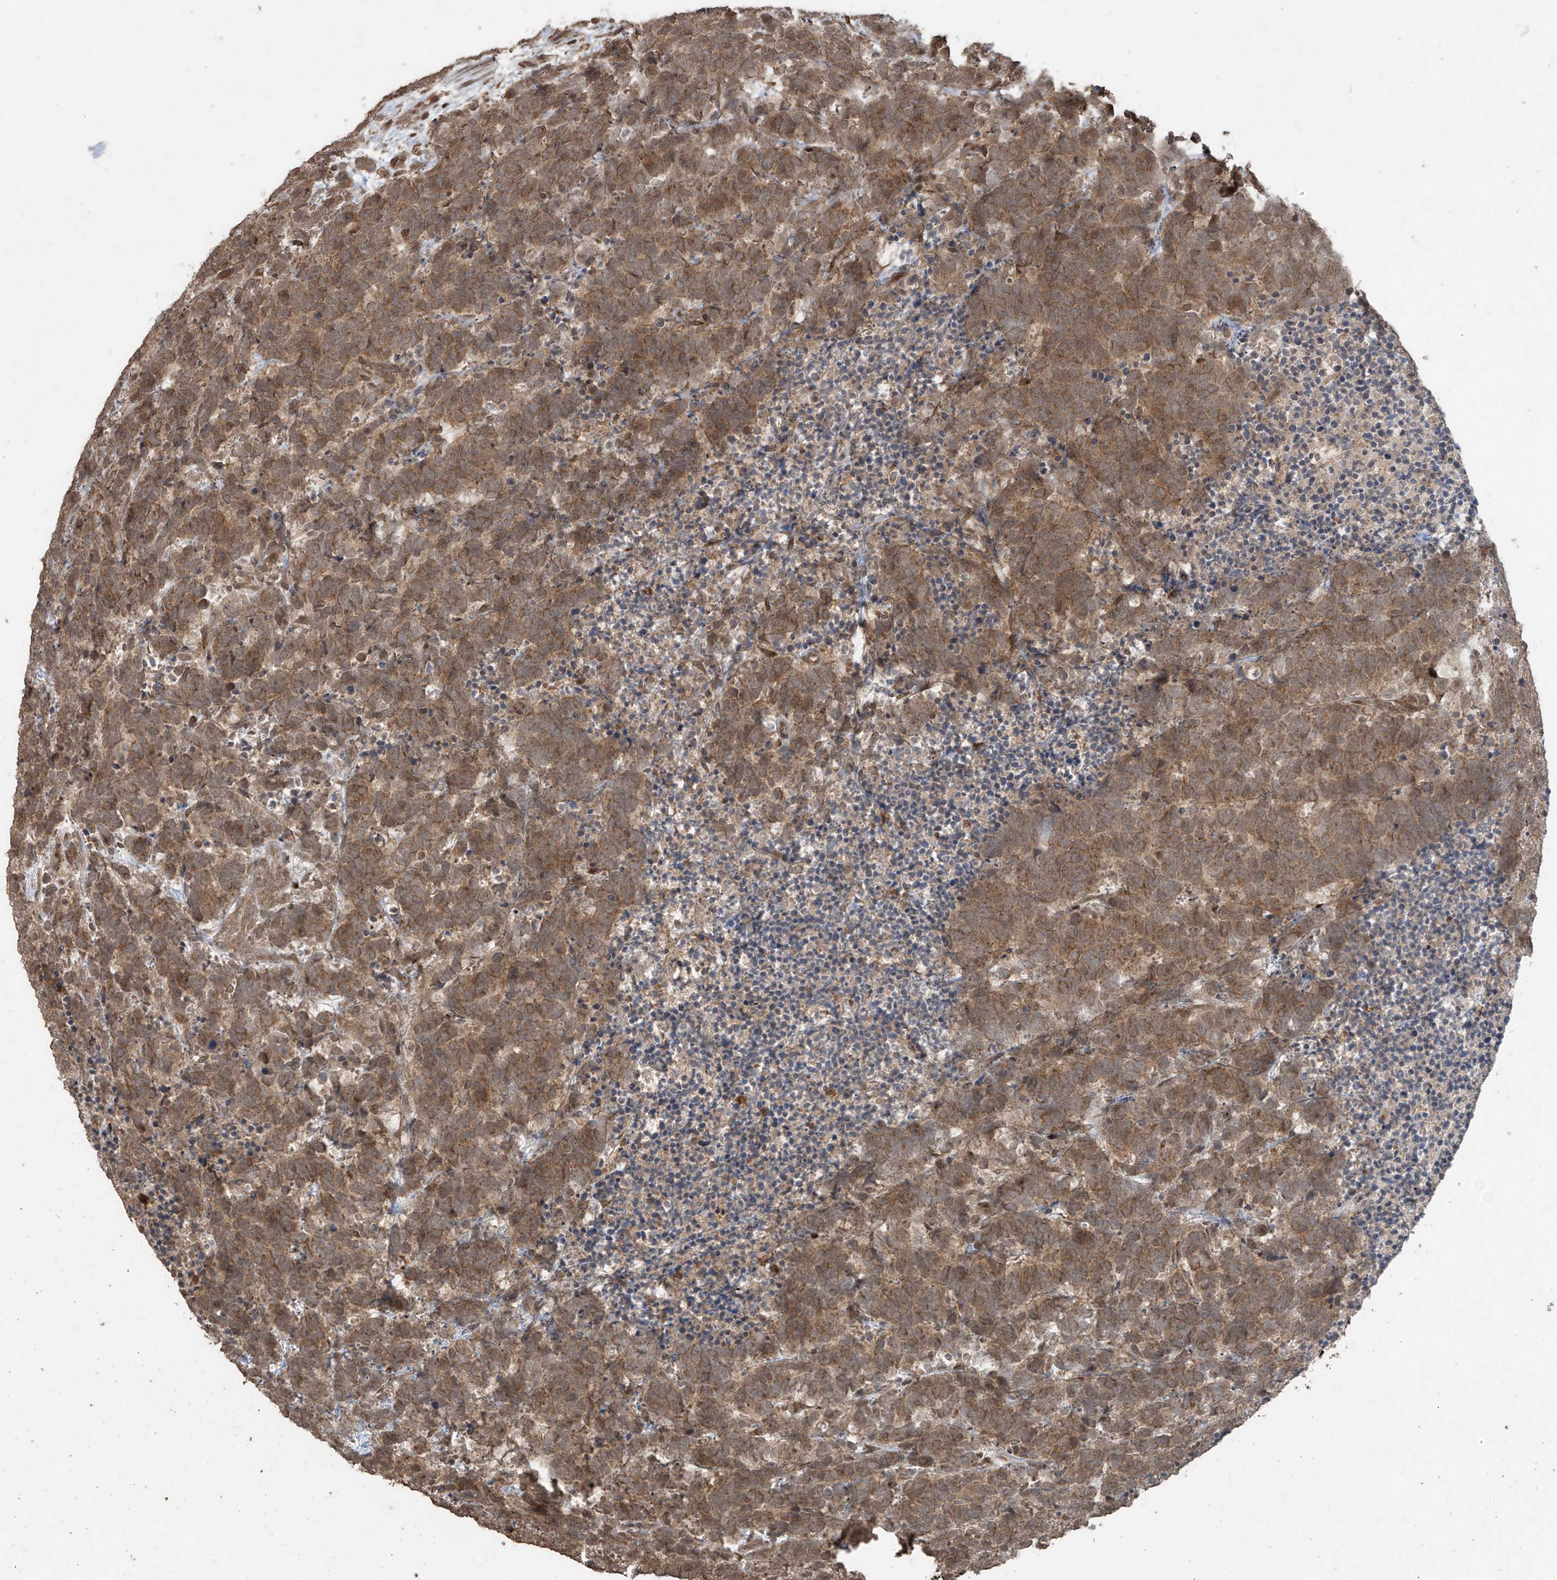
{"staining": {"intensity": "moderate", "quantity": ">75%", "location": "cytoplasmic/membranous"}, "tissue": "carcinoid", "cell_type": "Tumor cells", "image_type": "cancer", "snomed": [{"axis": "morphology", "description": "Carcinoma, NOS"}, {"axis": "morphology", "description": "Carcinoid, malignant, NOS"}, {"axis": "topography", "description": "Urinary bladder"}], "caption": "This is an image of immunohistochemistry (IHC) staining of carcinoma, which shows moderate staining in the cytoplasmic/membranous of tumor cells.", "gene": "PGPEP1", "patient": {"sex": "male", "age": 57}}